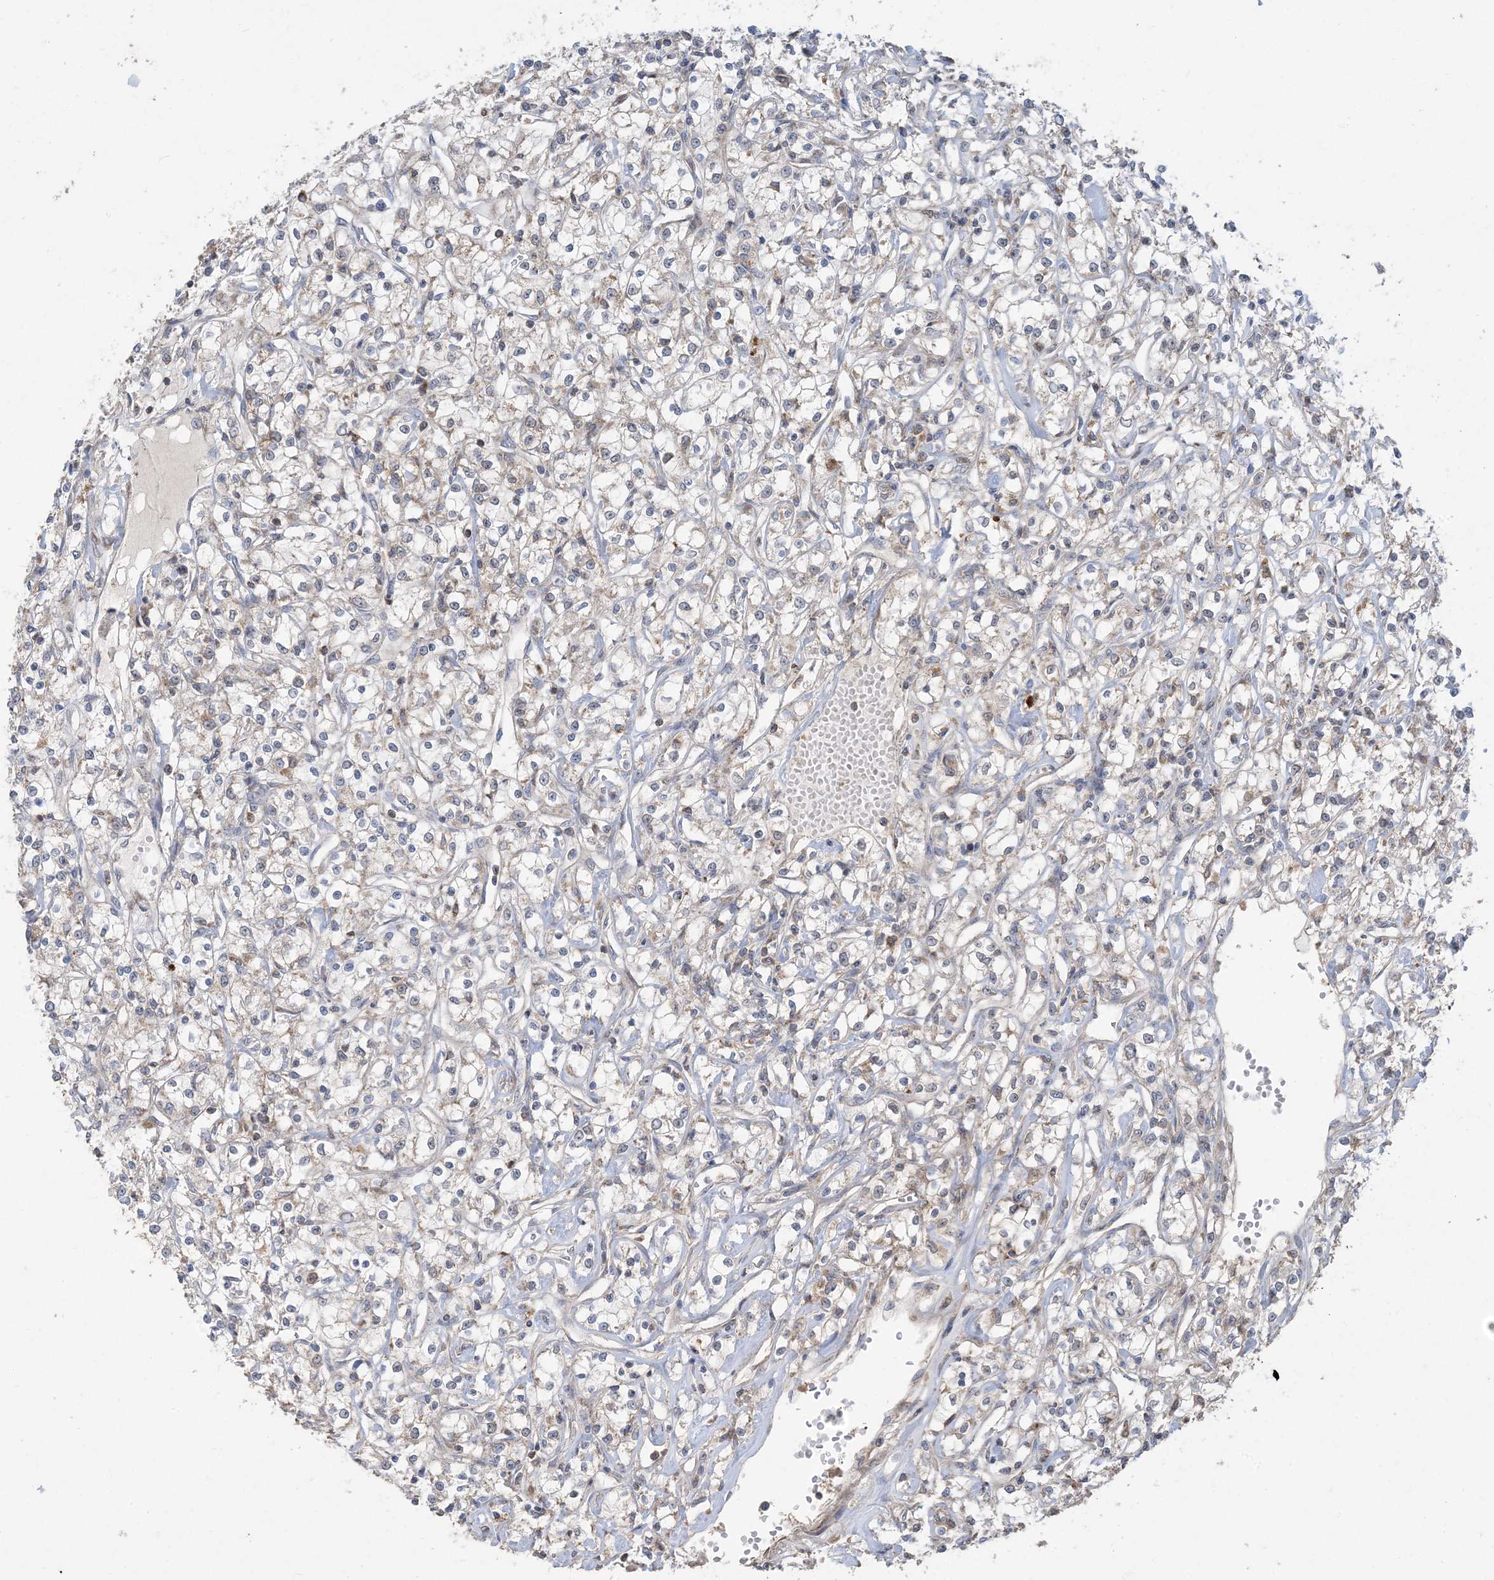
{"staining": {"intensity": "weak", "quantity": "<25%", "location": "cytoplasmic/membranous"}, "tissue": "renal cancer", "cell_type": "Tumor cells", "image_type": "cancer", "snomed": [{"axis": "morphology", "description": "Adenocarcinoma, NOS"}, {"axis": "topography", "description": "Kidney"}], "caption": "Human adenocarcinoma (renal) stained for a protein using immunohistochemistry (IHC) demonstrates no staining in tumor cells.", "gene": "ECHDC1", "patient": {"sex": "female", "age": 59}}